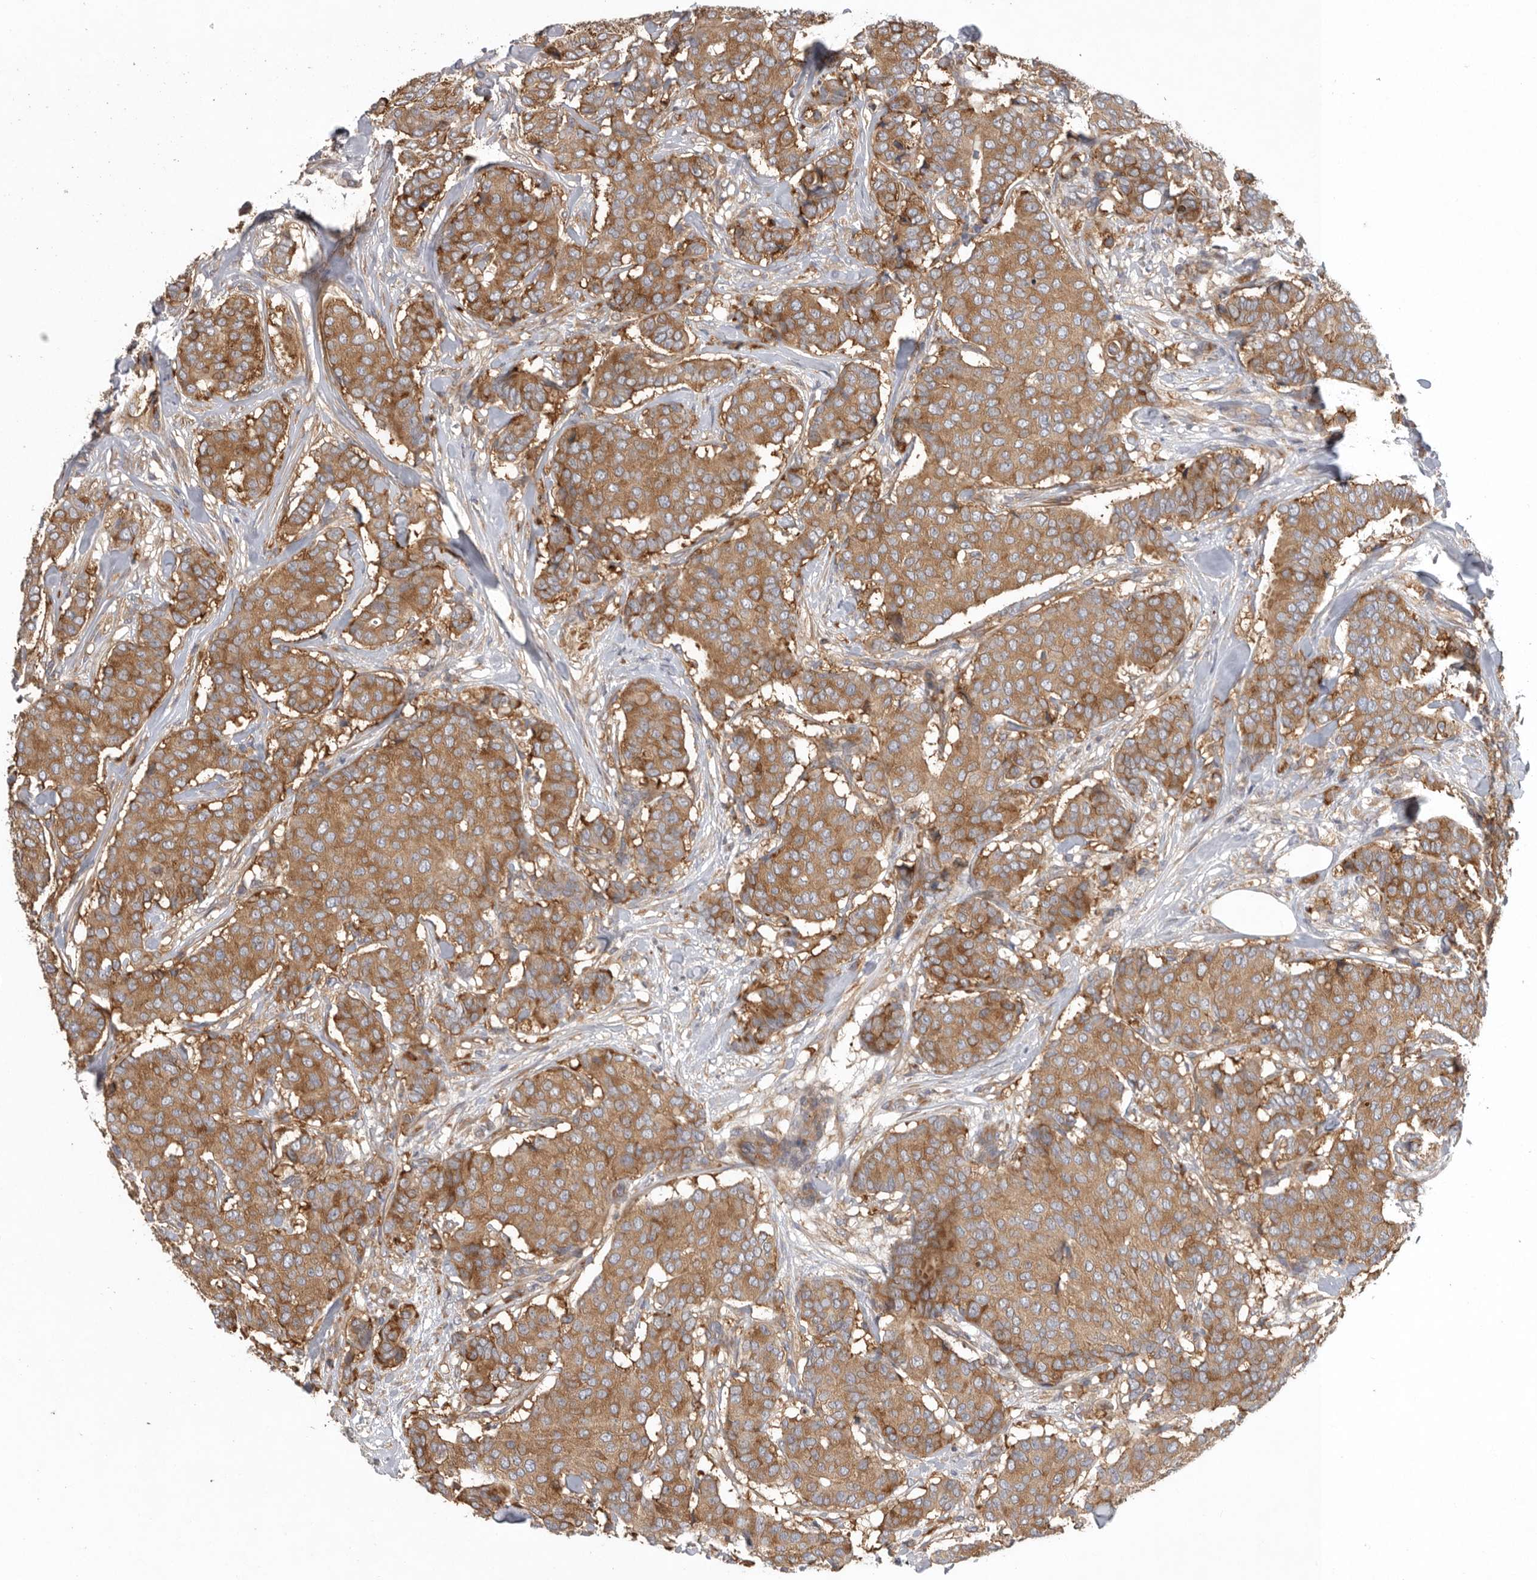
{"staining": {"intensity": "moderate", "quantity": ">75%", "location": "cytoplasmic/membranous"}, "tissue": "breast cancer", "cell_type": "Tumor cells", "image_type": "cancer", "snomed": [{"axis": "morphology", "description": "Duct carcinoma"}, {"axis": "topography", "description": "Breast"}], "caption": "Immunohistochemical staining of breast cancer (intraductal carcinoma) demonstrates medium levels of moderate cytoplasmic/membranous staining in about >75% of tumor cells.", "gene": "C1orf109", "patient": {"sex": "female", "age": 75}}